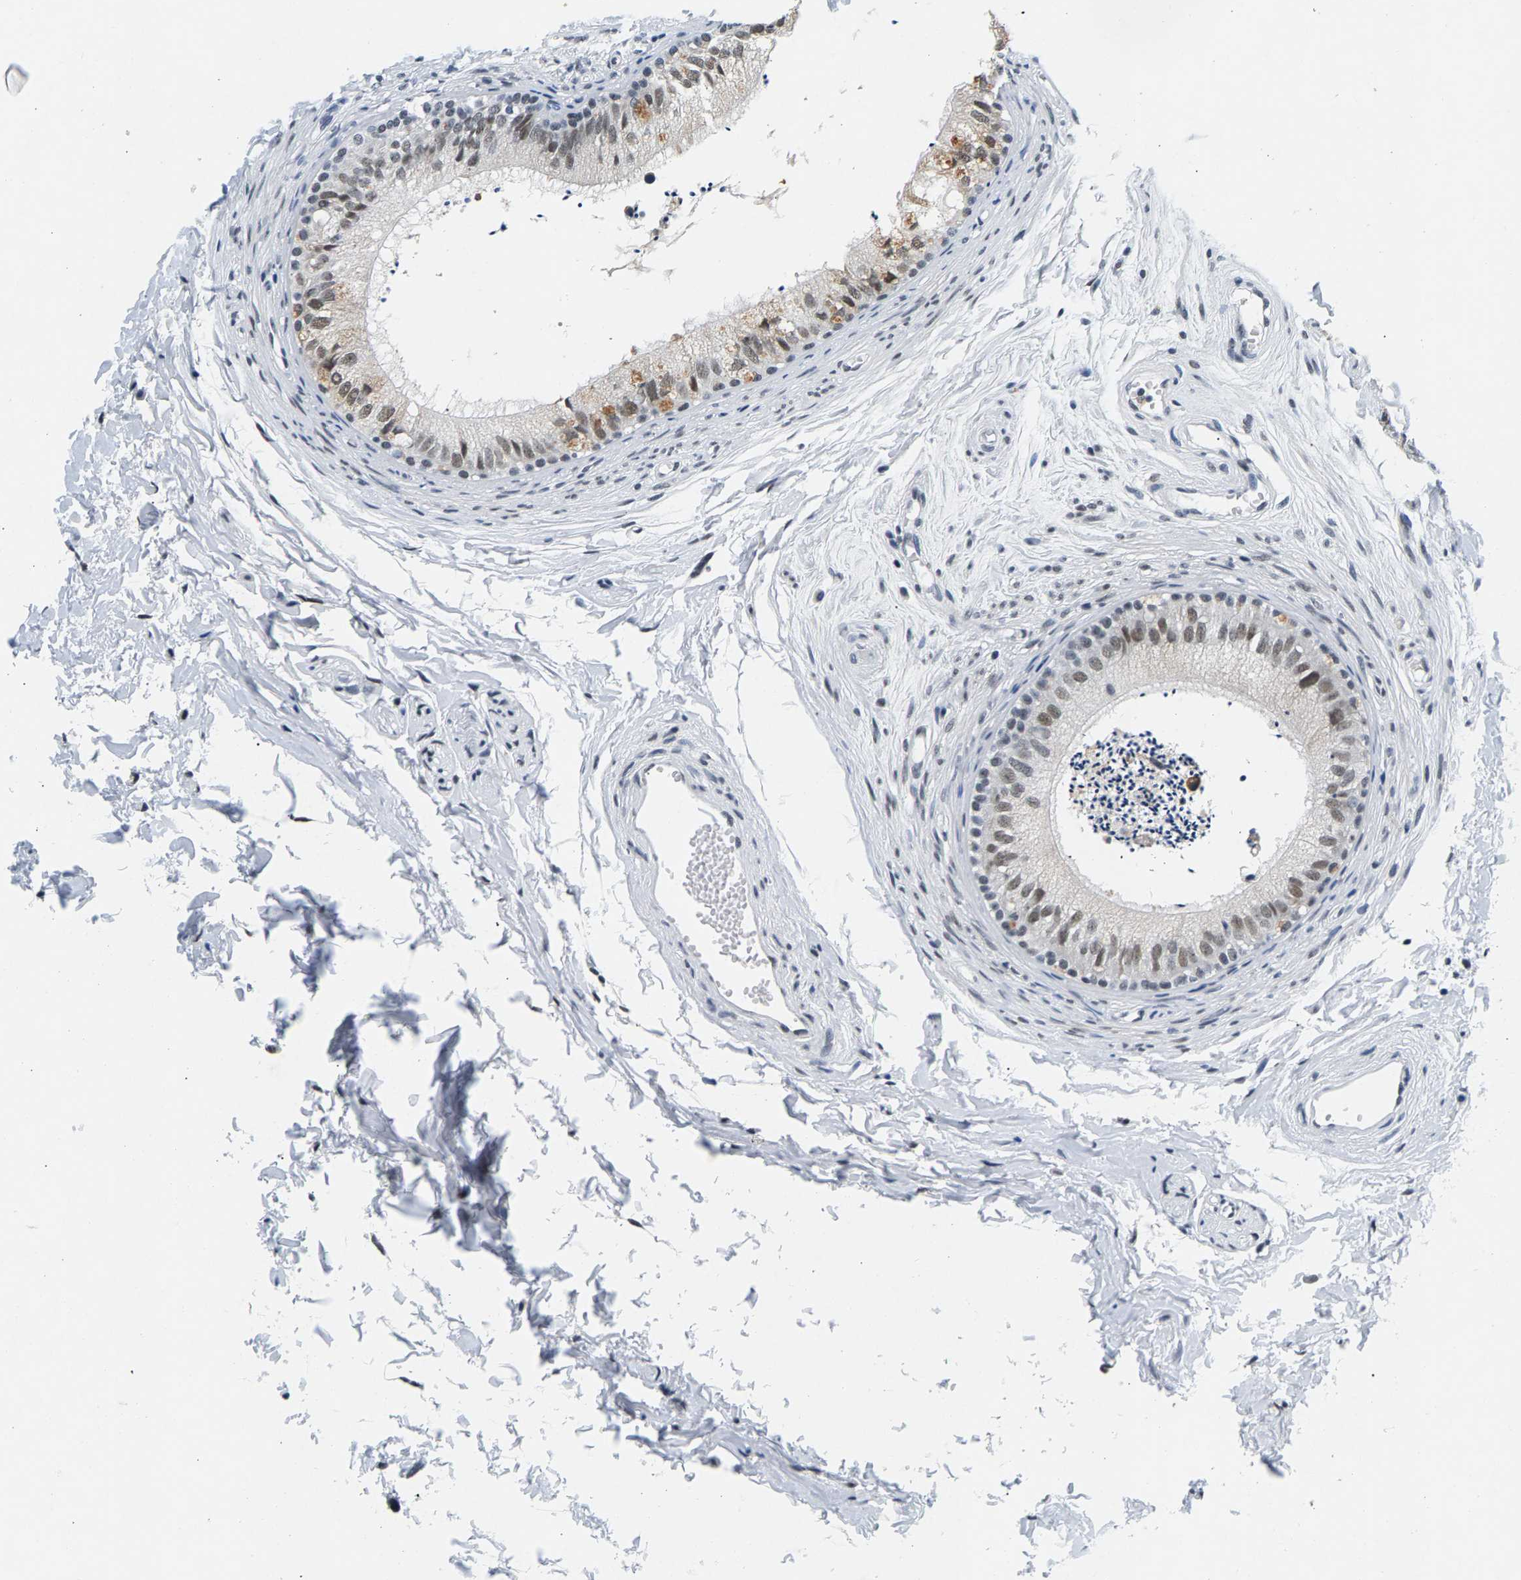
{"staining": {"intensity": "moderate", "quantity": "25%-75%", "location": "nuclear"}, "tissue": "epididymis", "cell_type": "Glandular cells", "image_type": "normal", "snomed": [{"axis": "morphology", "description": "Normal tissue, NOS"}, {"axis": "topography", "description": "Epididymis"}], "caption": "The histopathology image reveals immunohistochemical staining of normal epididymis. There is moderate nuclear expression is identified in approximately 25%-75% of glandular cells. (brown staining indicates protein expression, while blue staining denotes nuclei).", "gene": "ATF2", "patient": {"sex": "male", "age": 56}}